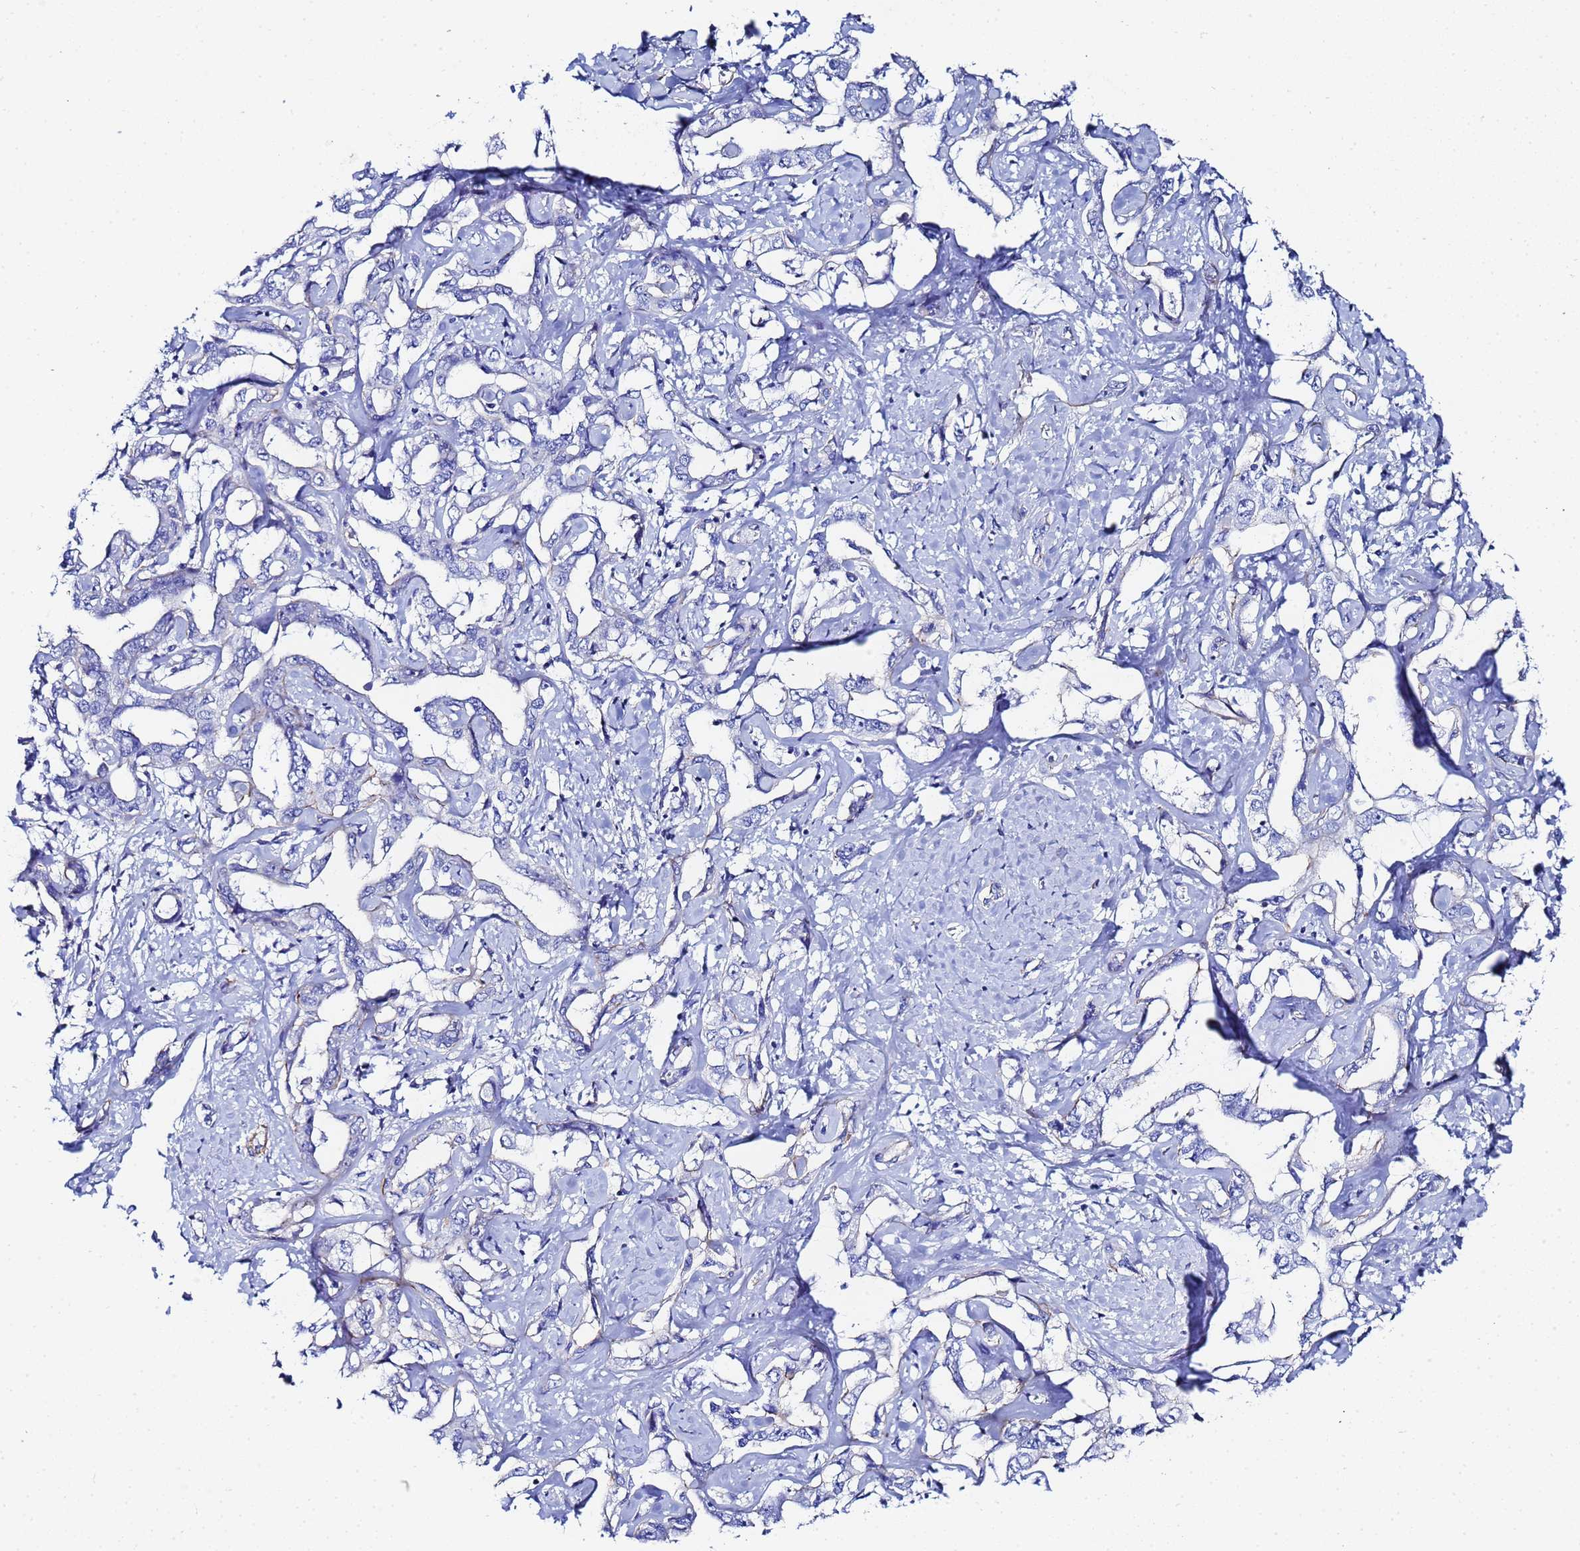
{"staining": {"intensity": "negative", "quantity": "none", "location": "none"}, "tissue": "liver cancer", "cell_type": "Tumor cells", "image_type": "cancer", "snomed": [{"axis": "morphology", "description": "Cholangiocarcinoma"}, {"axis": "topography", "description": "Liver"}], "caption": "Tumor cells show no significant positivity in liver cholangiocarcinoma.", "gene": "RAB39B", "patient": {"sex": "male", "age": 59}}